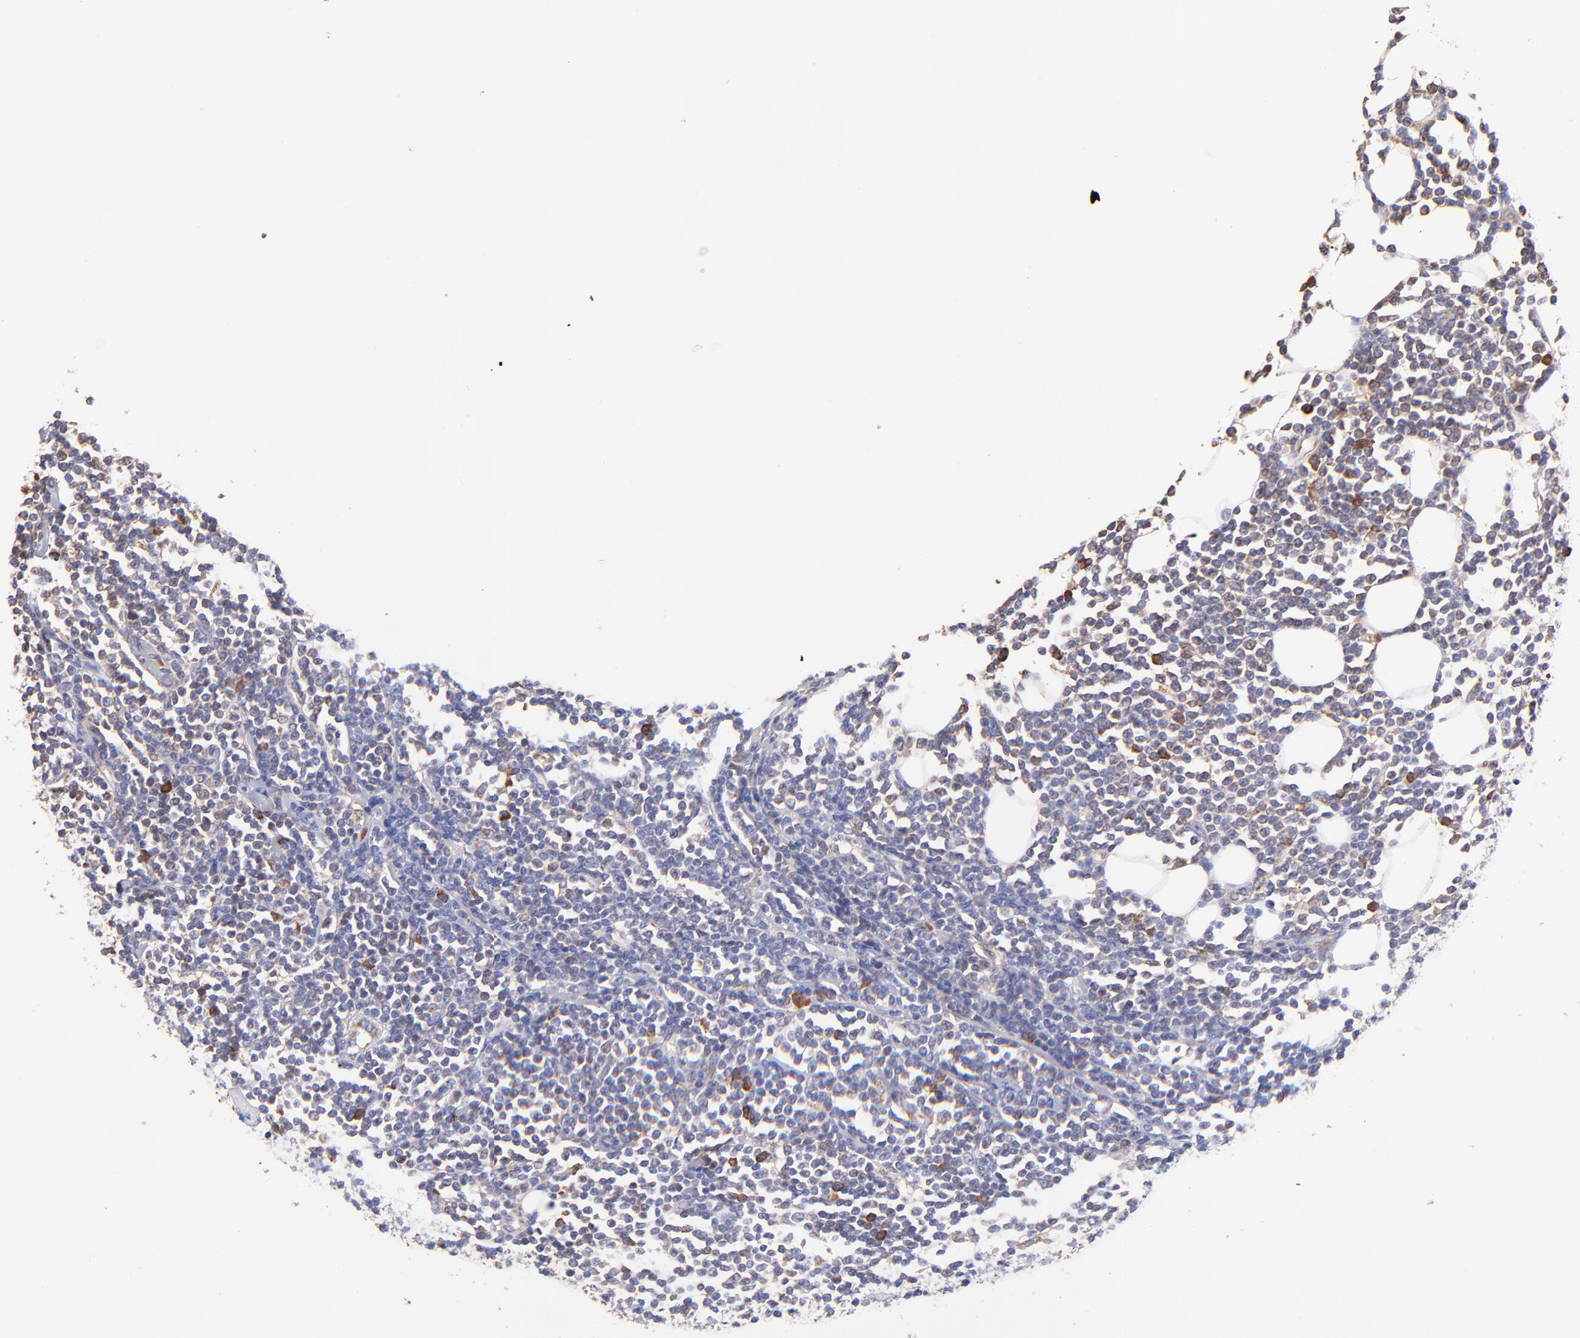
{"staining": {"intensity": "strong", "quantity": "<25%", "location": "cytoplasmic/membranous"}, "tissue": "lymphoma", "cell_type": "Tumor cells", "image_type": "cancer", "snomed": [{"axis": "morphology", "description": "Malignant lymphoma, non-Hodgkin's type, Low grade"}, {"axis": "topography", "description": "Soft tissue"}], "caption": "Protein analysis of malignant lymphoma, non-Hodgkin's type (low-grade) tissue displays strong cytoplasmic/membranous expression in about <25% of tumor cells. The staining was performed using DAB to visualize the protein expression in brown, while the nuclei were stained in blue with hematoxylin (Magnification: 20x).", "gene": "PREX1", "patient": {"sex": "male", "age": 92}}